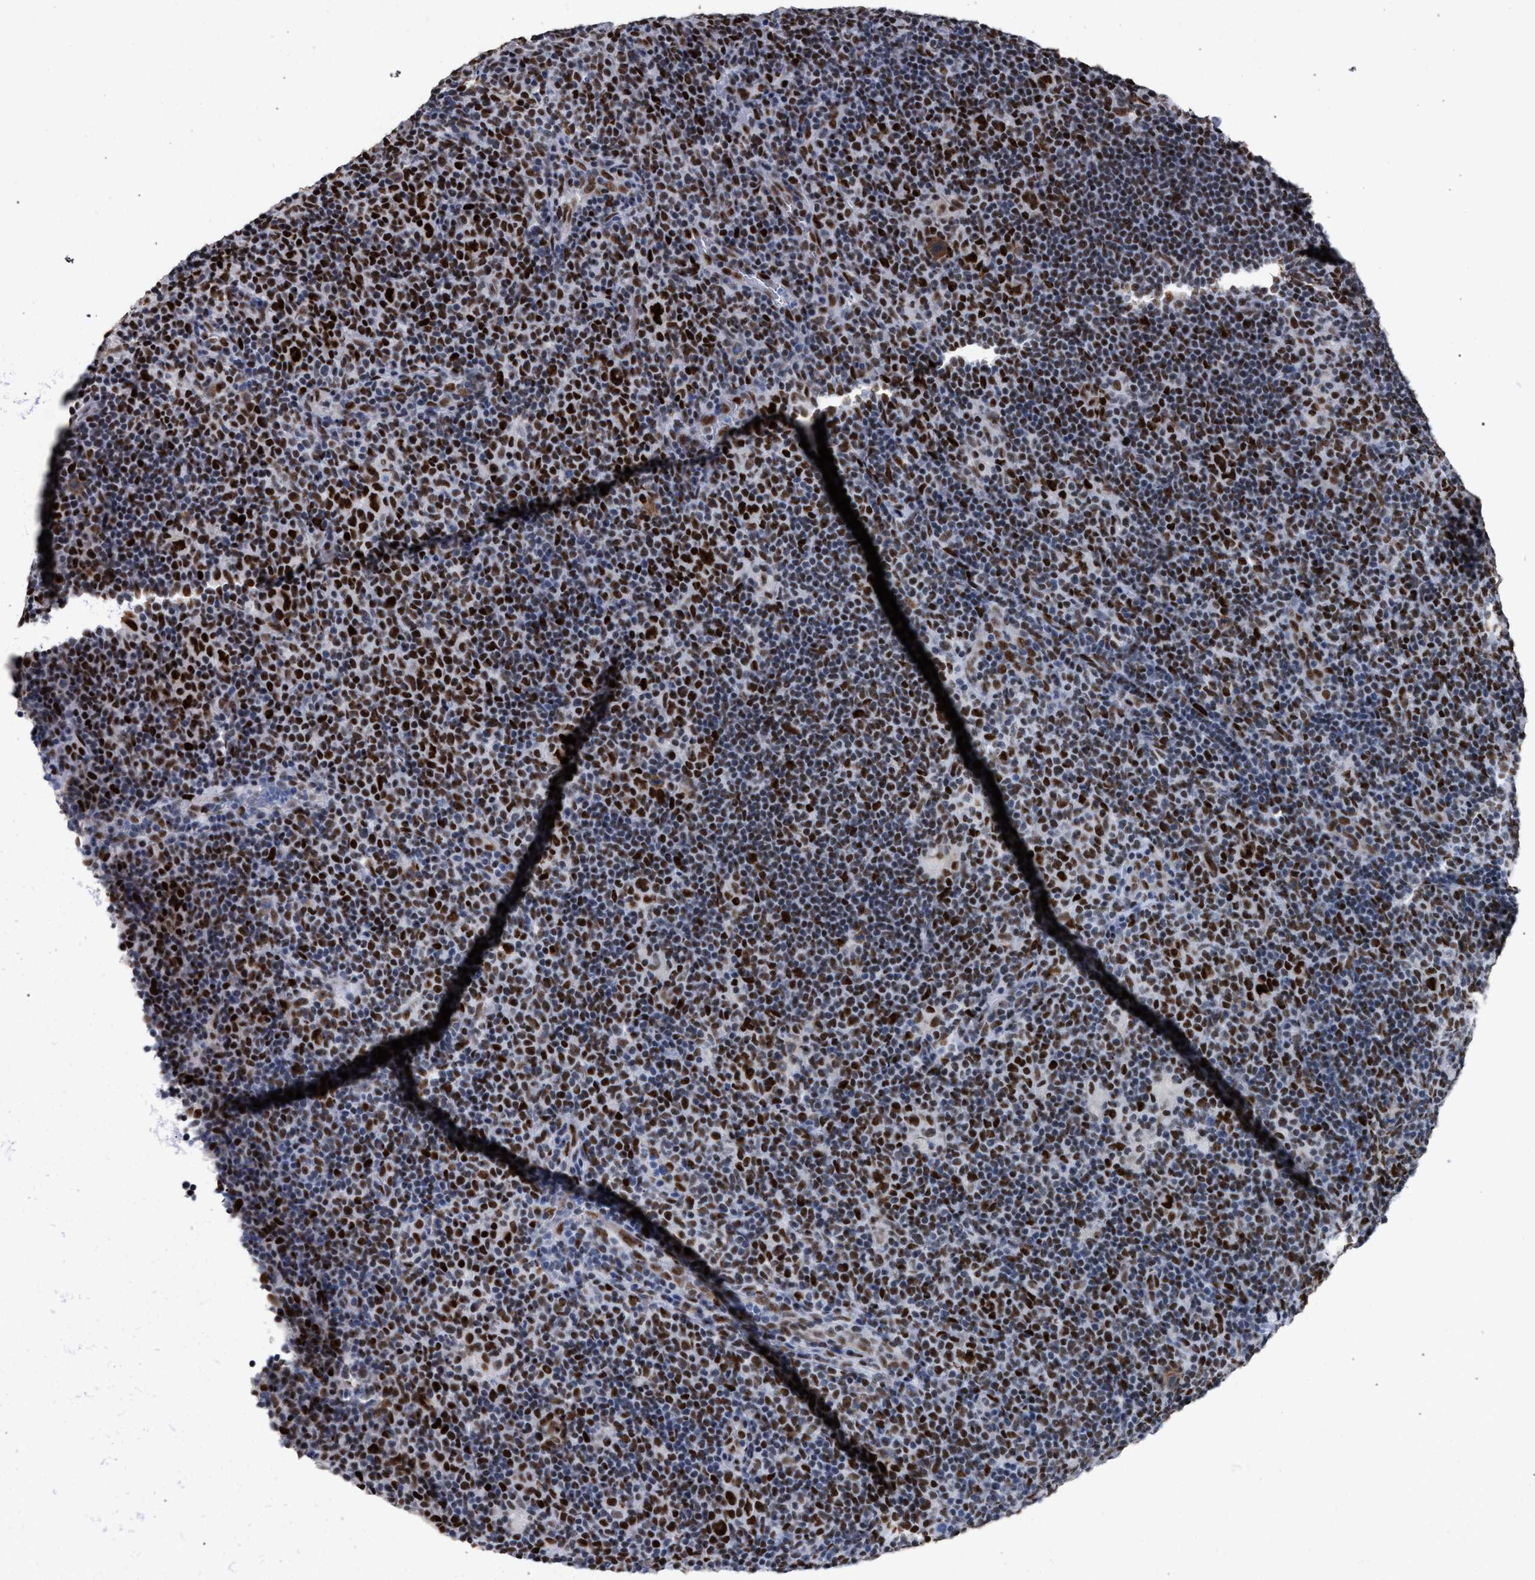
{"staining": {"intensity": "strong", "quantity": ">75%", "location": "cytoplasmic/membranous,nuclear"}, "tissue": "lymphoma", "cell_type": "Tumor cells", "image_type": "cancer", "snomed": [{"axis": "morphology", "description": "Hodgkin's disease, NOS"}, {"axis": "topography", "description": "Lymph node"}], "caption": "Lymphoma stained for a protein (brown) exhibits strong cytoplasmic/membranous and nuclear positive positivity in about >75% of tumor cells.", "gene": "TP53BP1", "patient": {"sex": "female", "age": 57}}